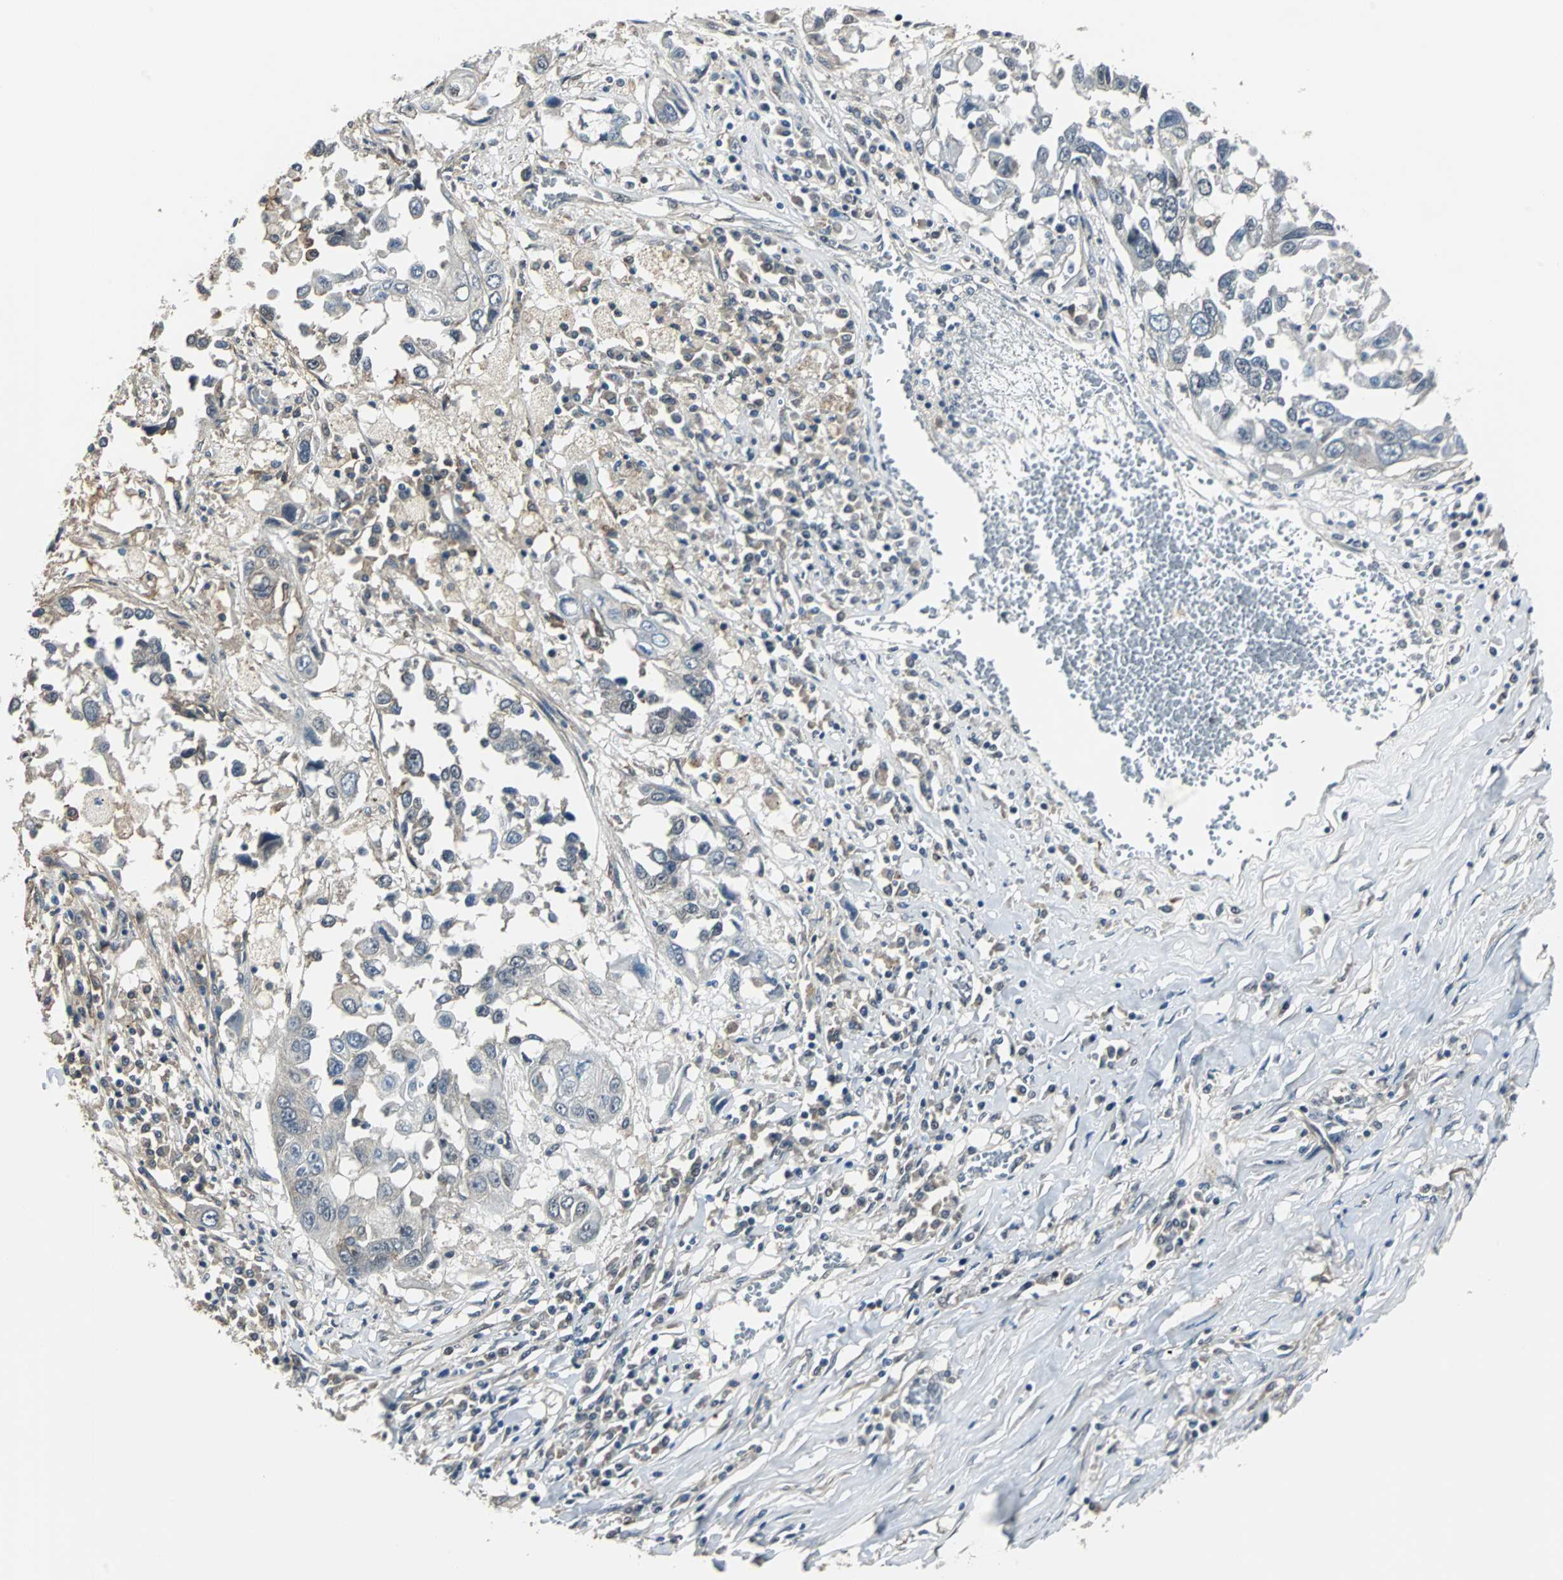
{"staining": {"intensity": "weak", "quantity": ">75%", "location": "nuclear"}, "tissue": "lung cancer", "cell_type": "Tumor cells", "image_type": "cancer", "snomed": [{"axis": "morphology", "description": "Squamous cell carcinoma, NOS"}, {"axis": "topography", "description": "Lung"}], "caption": "Lung cancer (squamous cell carcinoma) stained for a protein (brown) exhibits weak nuclear positive expression in approximately >75% of tumor cells.", "gene": "MKX", "patient": {"sex": "male", "age": 71}}